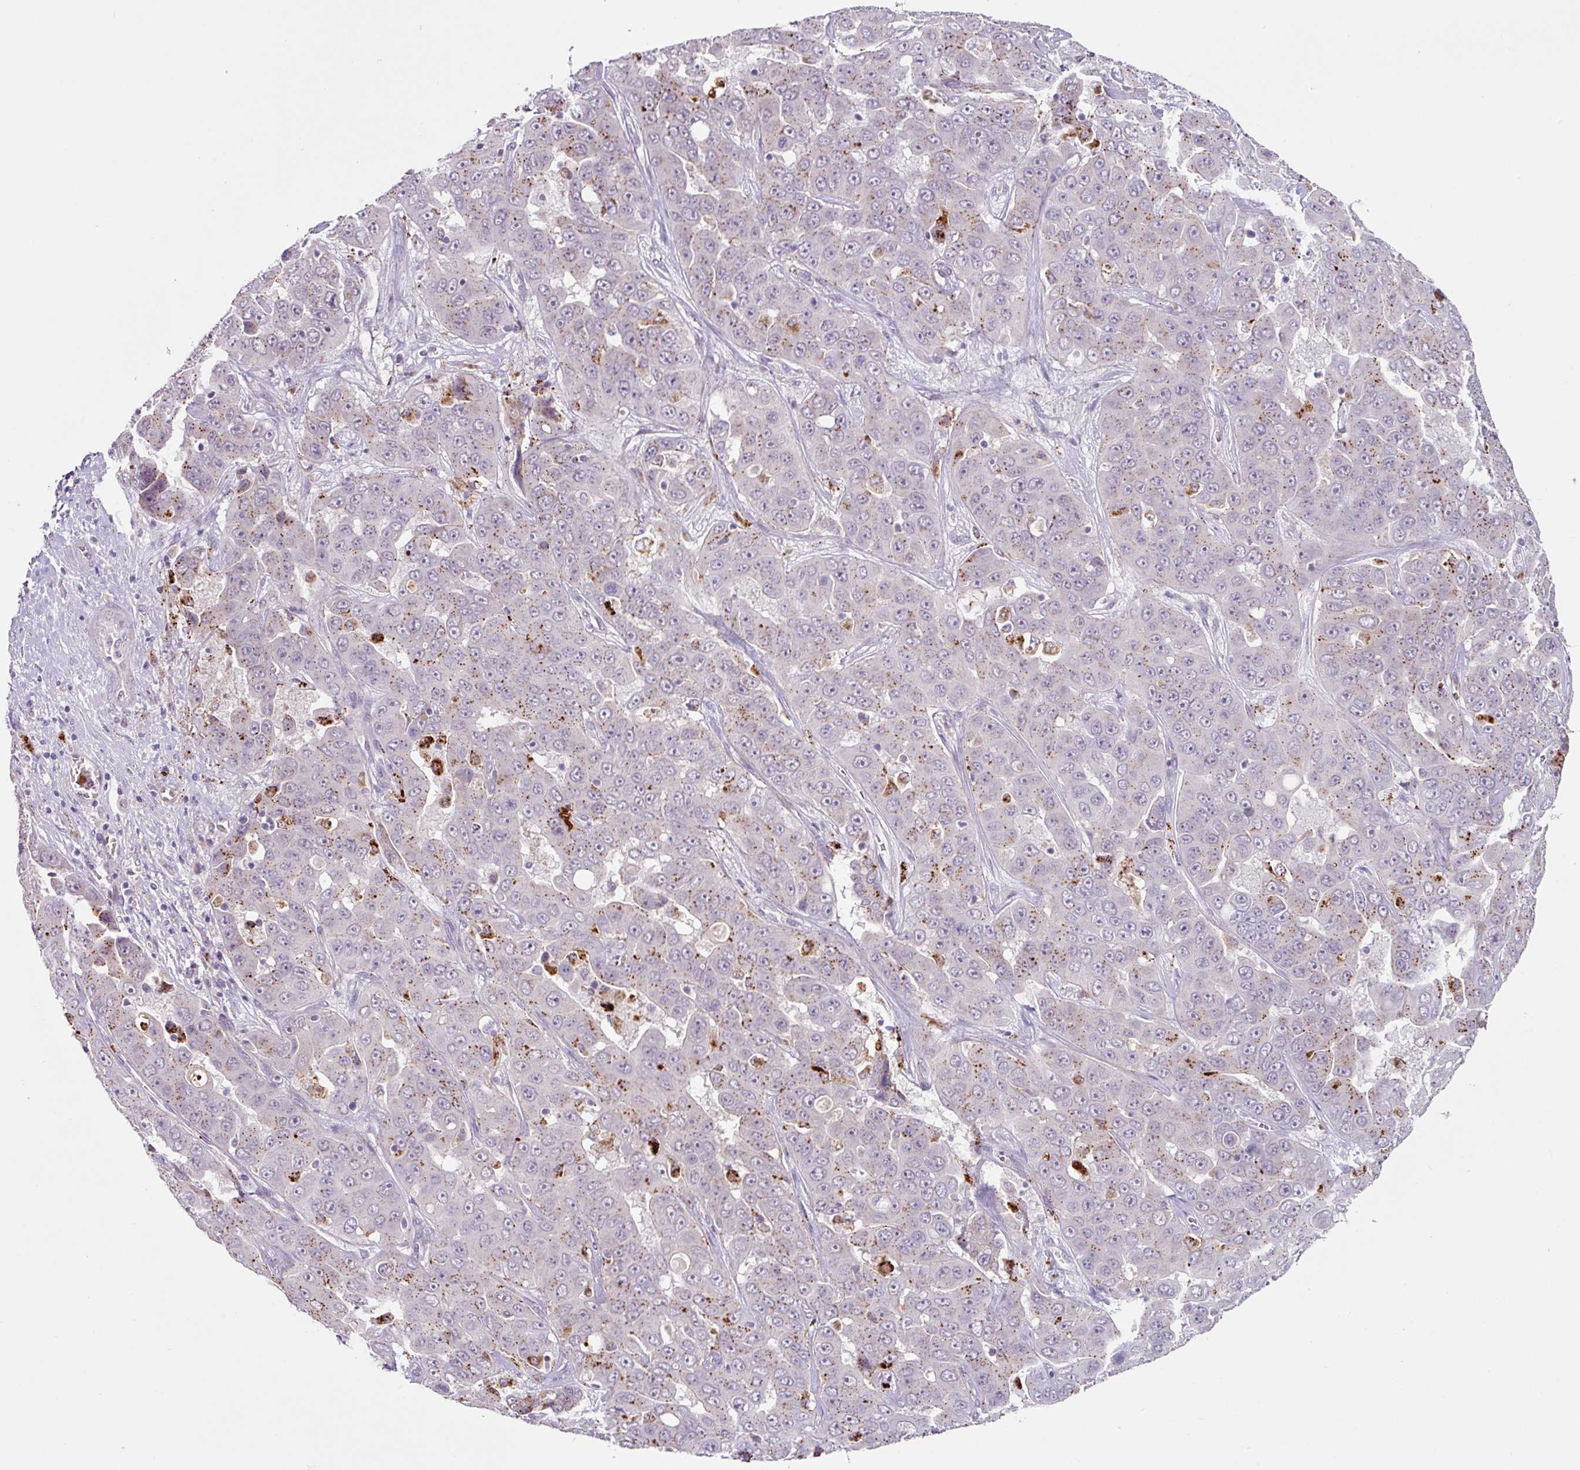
{"staining": {"intensity": "weak", "quantity": "25%-75%", "location": "cytoplasmic/membranous"}, "tissue": "liver cancer", "cell_type": "Tumor cells", "image_type": "cancer", "snomed": [{"axis": "morphology", "description": "Cholangiocarcinoma"}, {"axis": "topography", "description": "Liver"}], "caption": "A brown stain shows weak cytoplasmic/membranous positivity of a protein in liver cholangiocarcinoma tumor cells.", "gene": "PLEKHH3", "patient": {"sex": "female", "age": 52}}